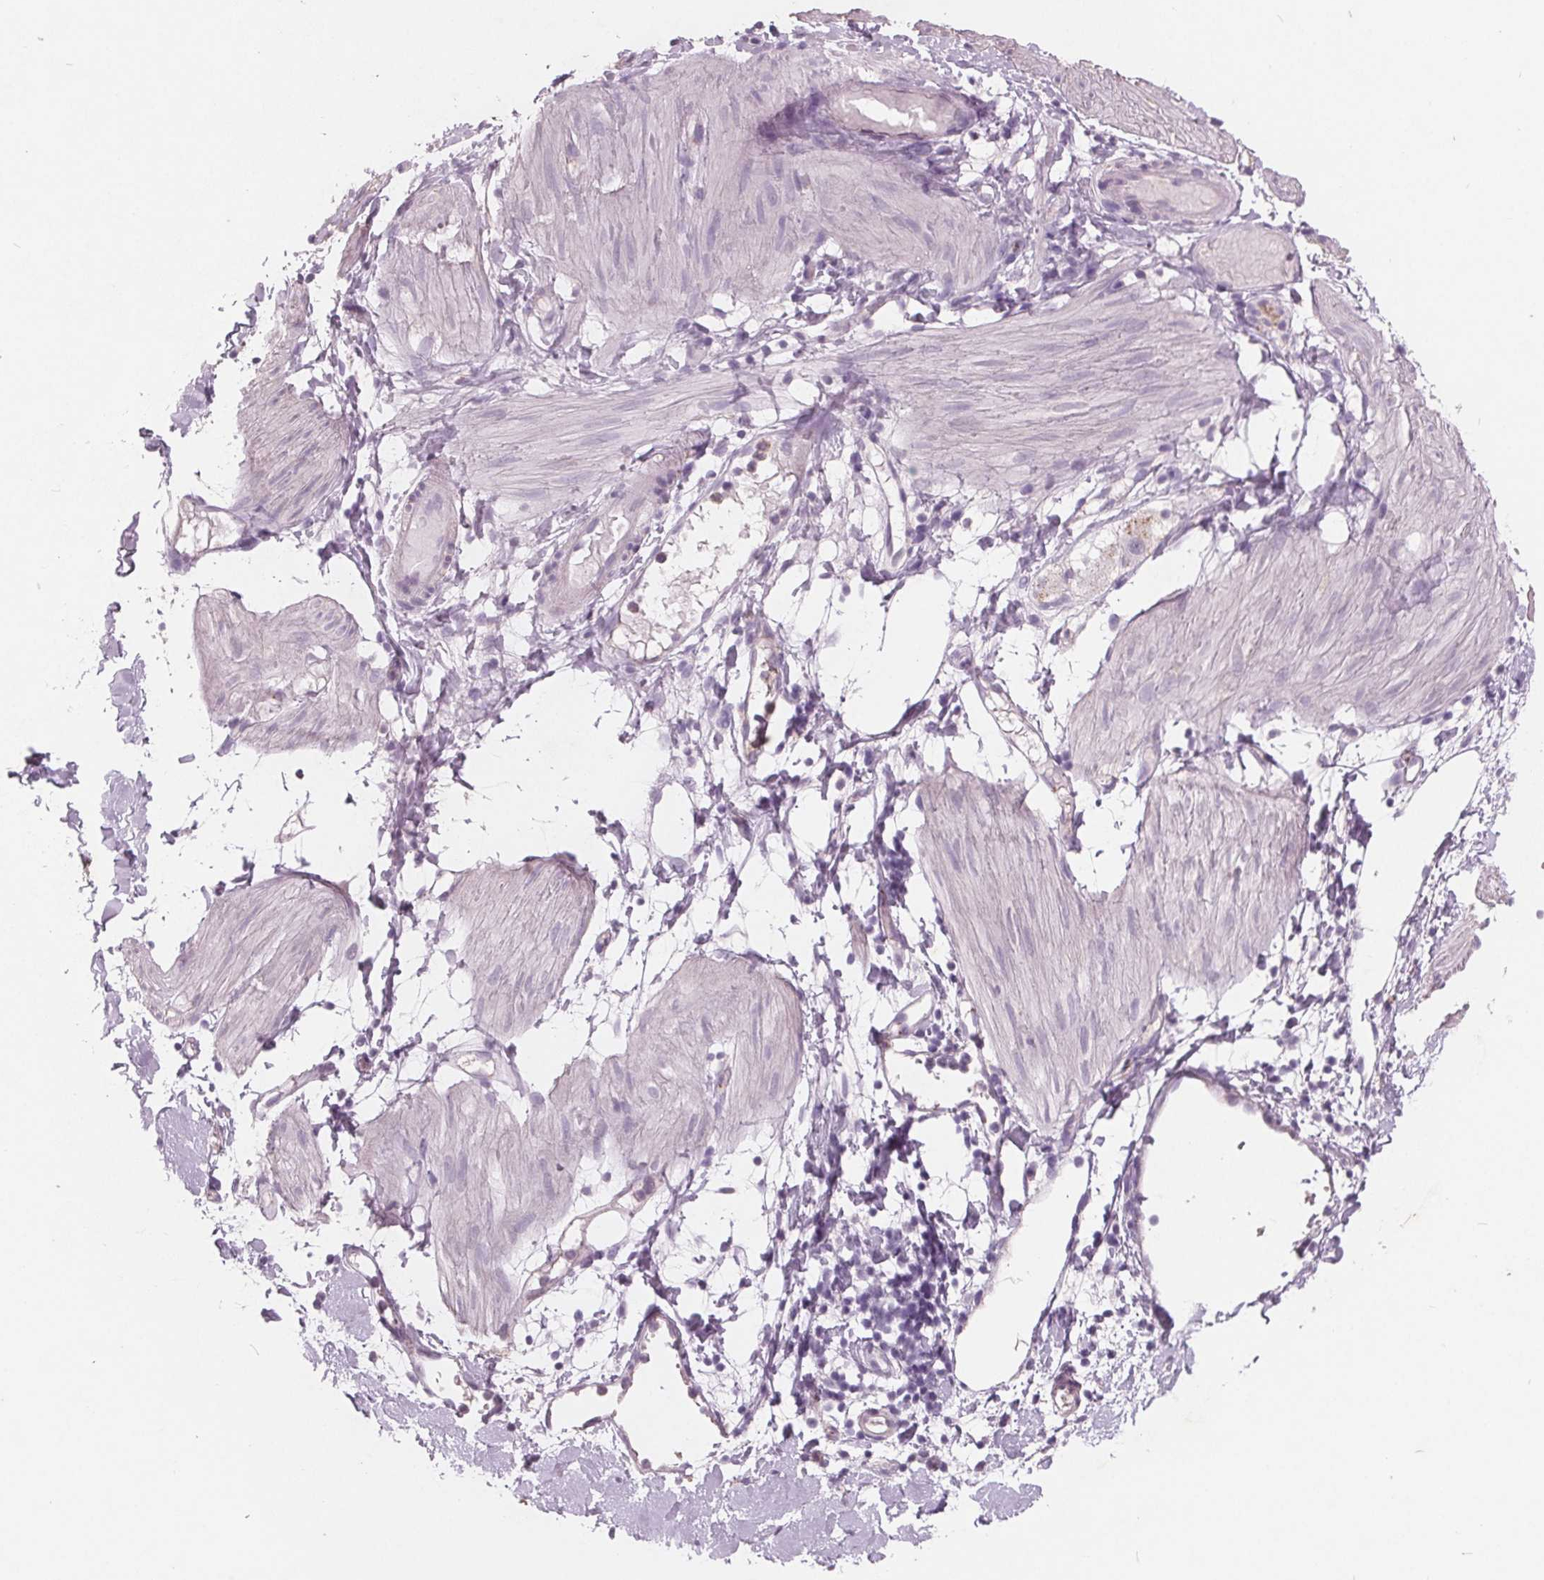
{"staining": {"intensity": "negative", "quantity": "none", "location": "none"}, "tissue": "adipose tissue", "cell_type": "Adipocytes", "image_type": "normal", "snomed": [{"axis": "morphology", "description": "Normal tissue, NOS"}, {"axis": "topography", "description": "Gallbladder"}, {"axis": "topography", "description": "Peripheral nerve tissue"}], "caption": "Adipocytes are negative for brown protein staining in normal adipose tissue. (DAB (3,3'-diaminobenzidine) immunohistochemistry (IHC) with hematoxylin counter stain).", "gene": "PTPN14", "patient": {"sex": "female", "age": 45}}